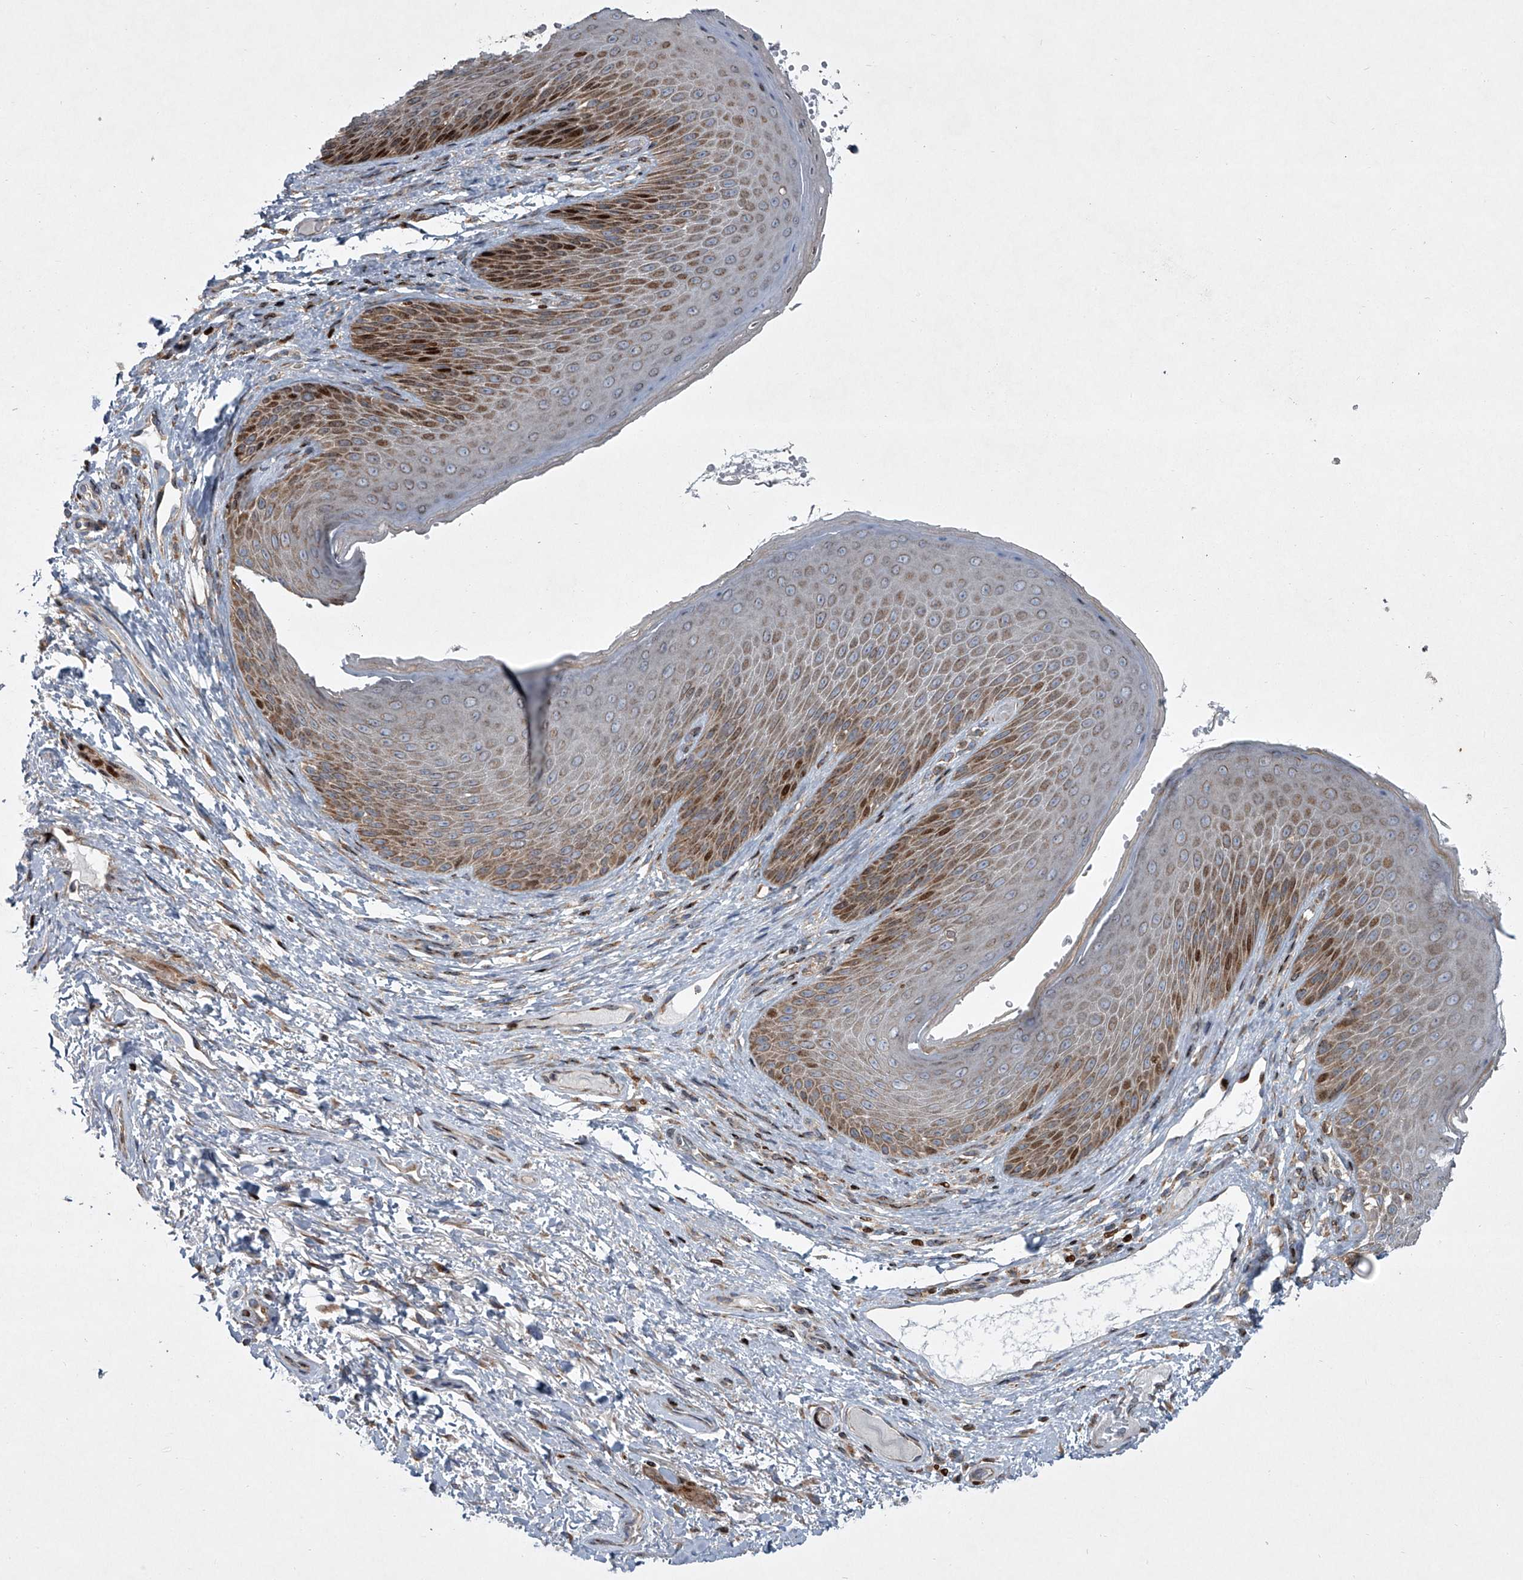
{"staining": {"intensity": "moderate", "quantity": "25%-75%", "location": "cytoplasmic/membranous,nuclear"}, "tissue": "skin", "cell_type": "Epidermal cells", "image_type": "normal", "snomed": [{"axis": "morphology", "description": "Normal tissue, NOS"}, {"axis": "topography", "description": "Anal"}], "caption": "Protein positivity by IHC displays moderate cytoplasmic/membranous,nuclear expression in about 25%-75% of epidermal cells in normal skin. (DAB (3,3'-diaminobenzidine) = brown stain, brightfield microscopy at high magnification).", "gene": "STRADA", "patient": {"sex": "male", "age": 74}}